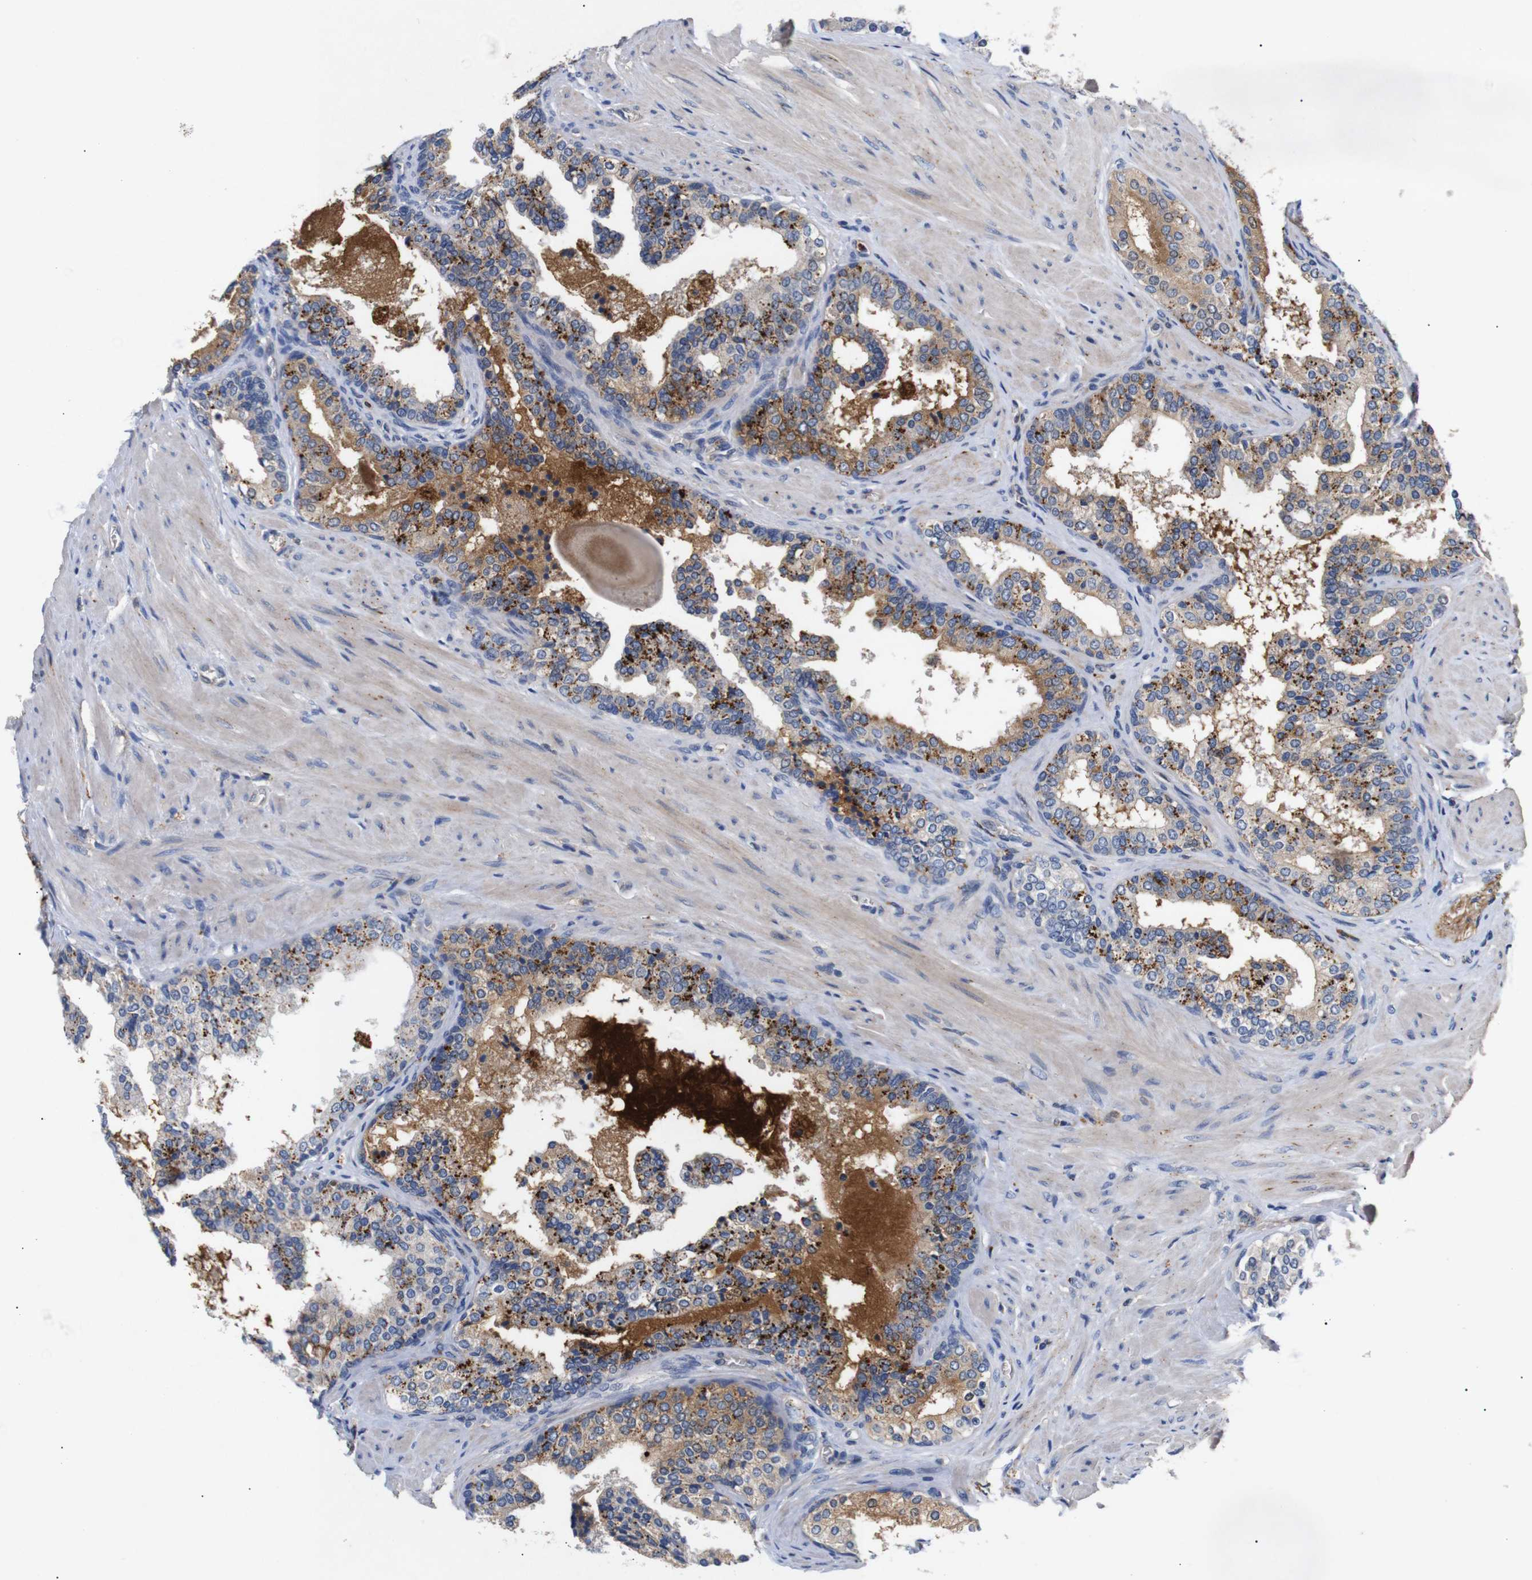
{"staining": {"intensity": "moderate", "quantity": "25%-75%", "location": "cytoplasmic/membranous"}, "tissue": "prostate cancer", "cell_type": "Tumor cells", "image_type": "cancer", "snomed": [{"axis": "morphology", "description": "Adenocarcinoma, Low grade"}, {"axis": "topography", "description": "Prostate"}], "caption": "Immunohistochemistry histopathology image of prostate cancer (low-grade adenocarcinoma) stained for a protein (brown), which shows medium levels of moderate cytoplasmic/membranous staining in approximately 25%-75% of tumor cells.", "gene": "SDCBP", "patient": {"sex": "male", "age": 60}}